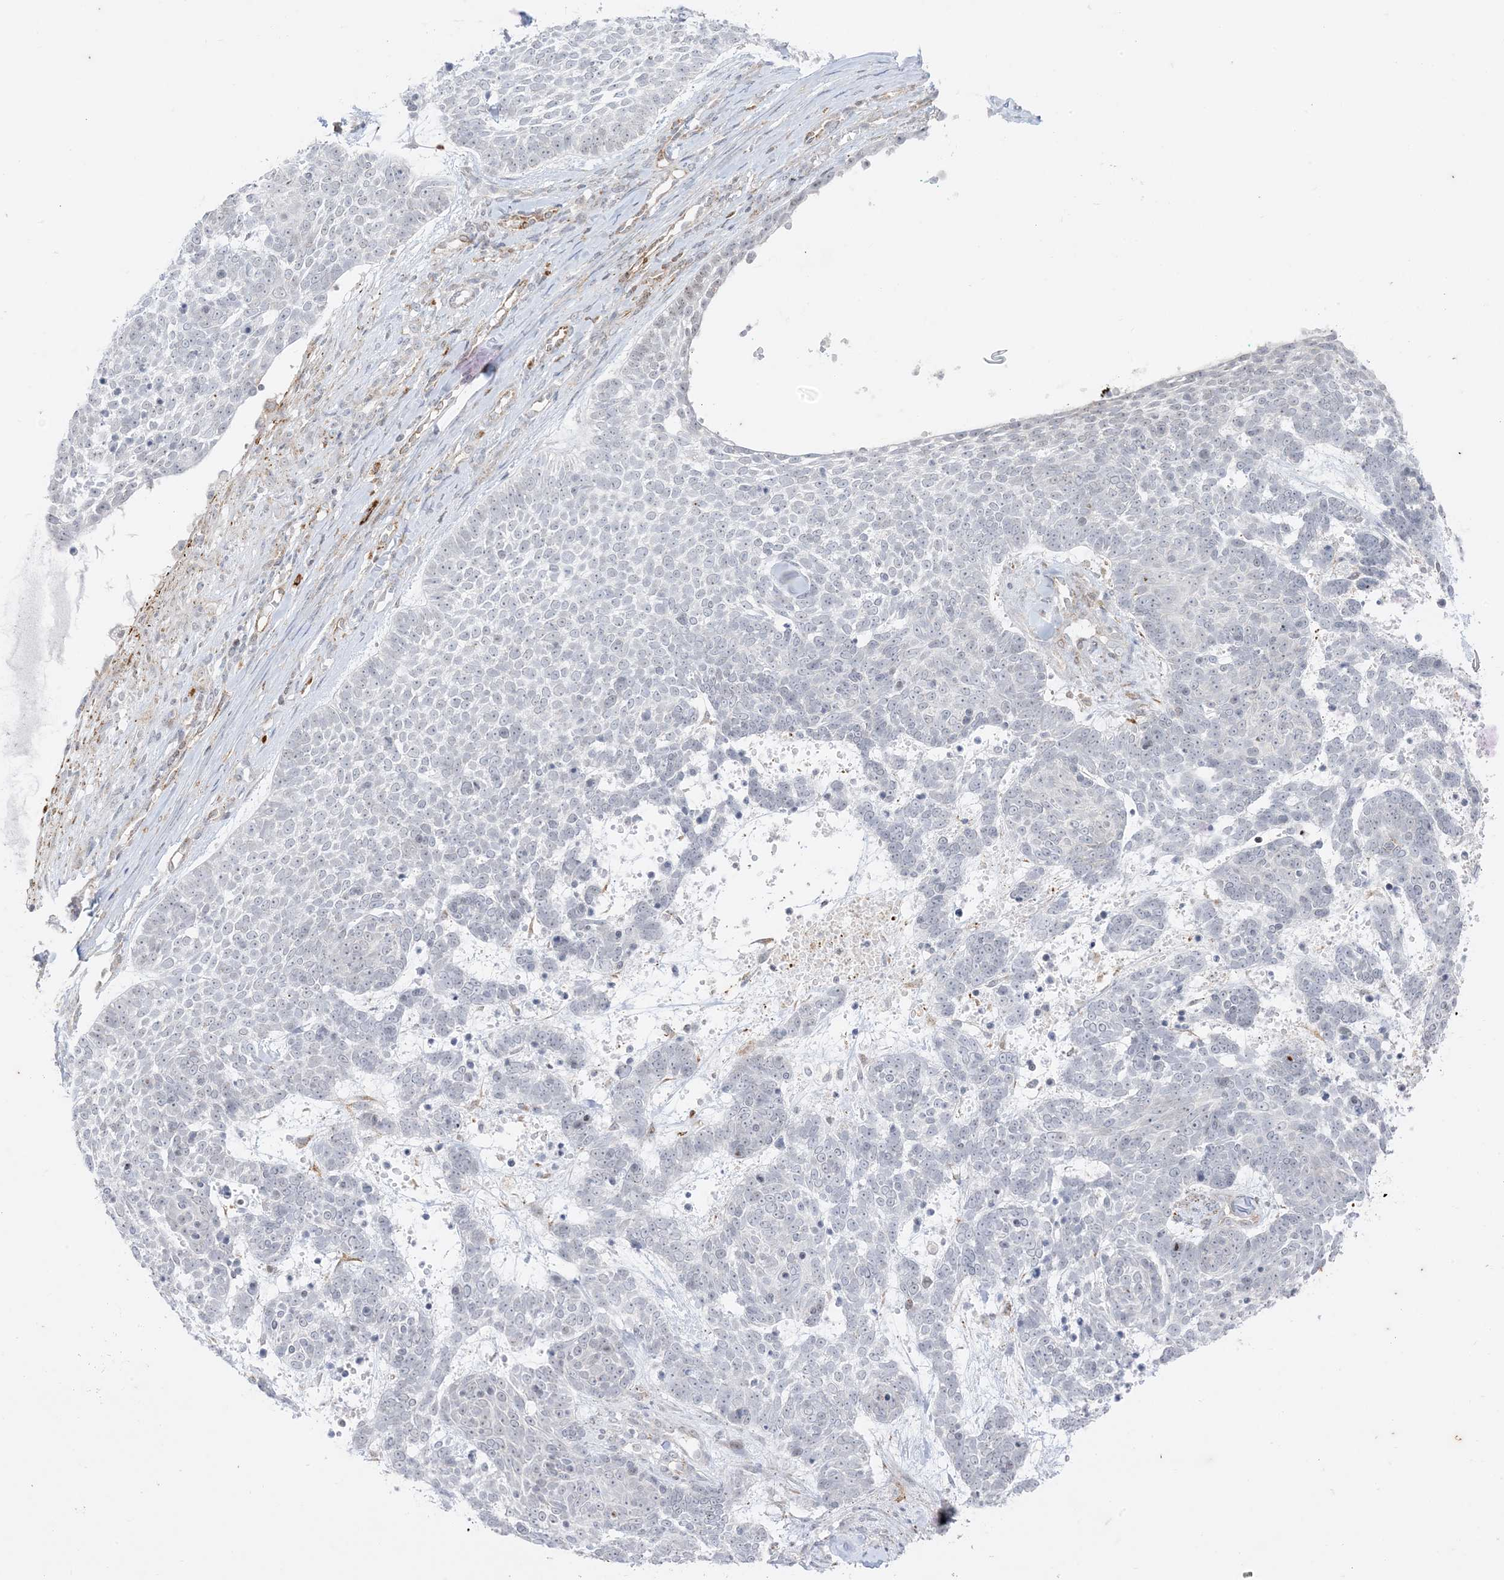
{"staining": {"intensity": "negative", "quantity": "none", "location": "none"}, "tissue": "skin cancer", "cell_type": "Tumor cells", "image_type": "cancer", "snomed": [{"axis": "morphology", "description": "Basal cell carcinoma"}, {"axis": "topography", "description": "Skin"}], "caption": "Tumor cells are negative for protein expression in human skin basal cell carcinoma. (DAB IHC visualized using brightfield microscopy, high magnification).", "gene": "RAC1", "patient": {"sex": "female", "age": 81}}